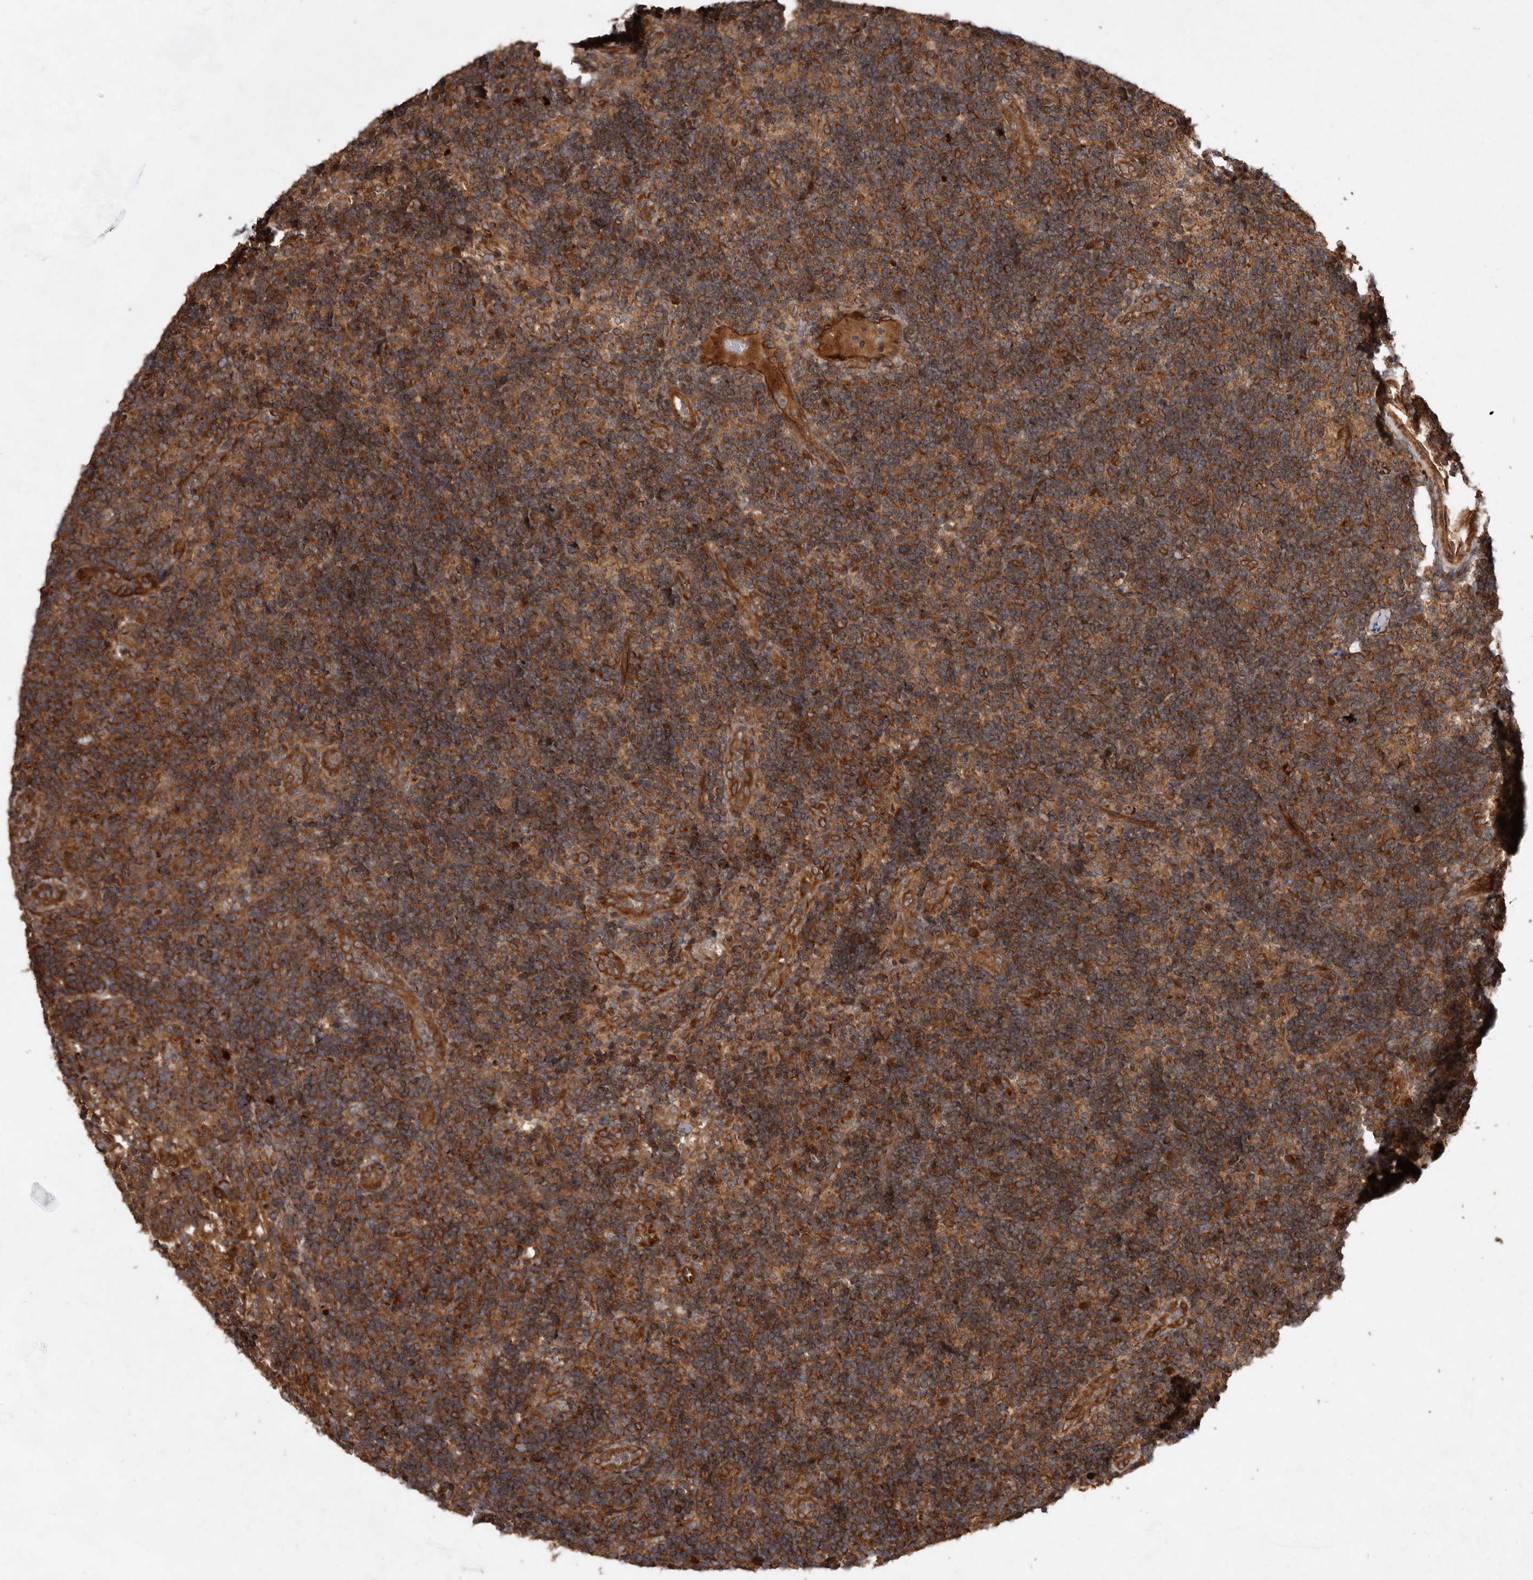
{"staining": {"intensity": "moderate", "quantity": ">75%", "location": "cytoplasmic/membranous"}, "tissue": "lymph node", "cell_type": "Germinal center cells", "image_type": "normal", "snomed": [{"axis": "morphology", "description": "Normal tissue, NOS"}, {"axis": "topography", "description": "Lymph node"}], "caption": "Approximately >75% of germinal center cells in unremarkable human lymph node reveal moderate cytoplasmic/membranous protein staining as visualized by brown immunohistochemical staining.", "gene": "STK36", "patient": {"sex": "female", "age": 22}}